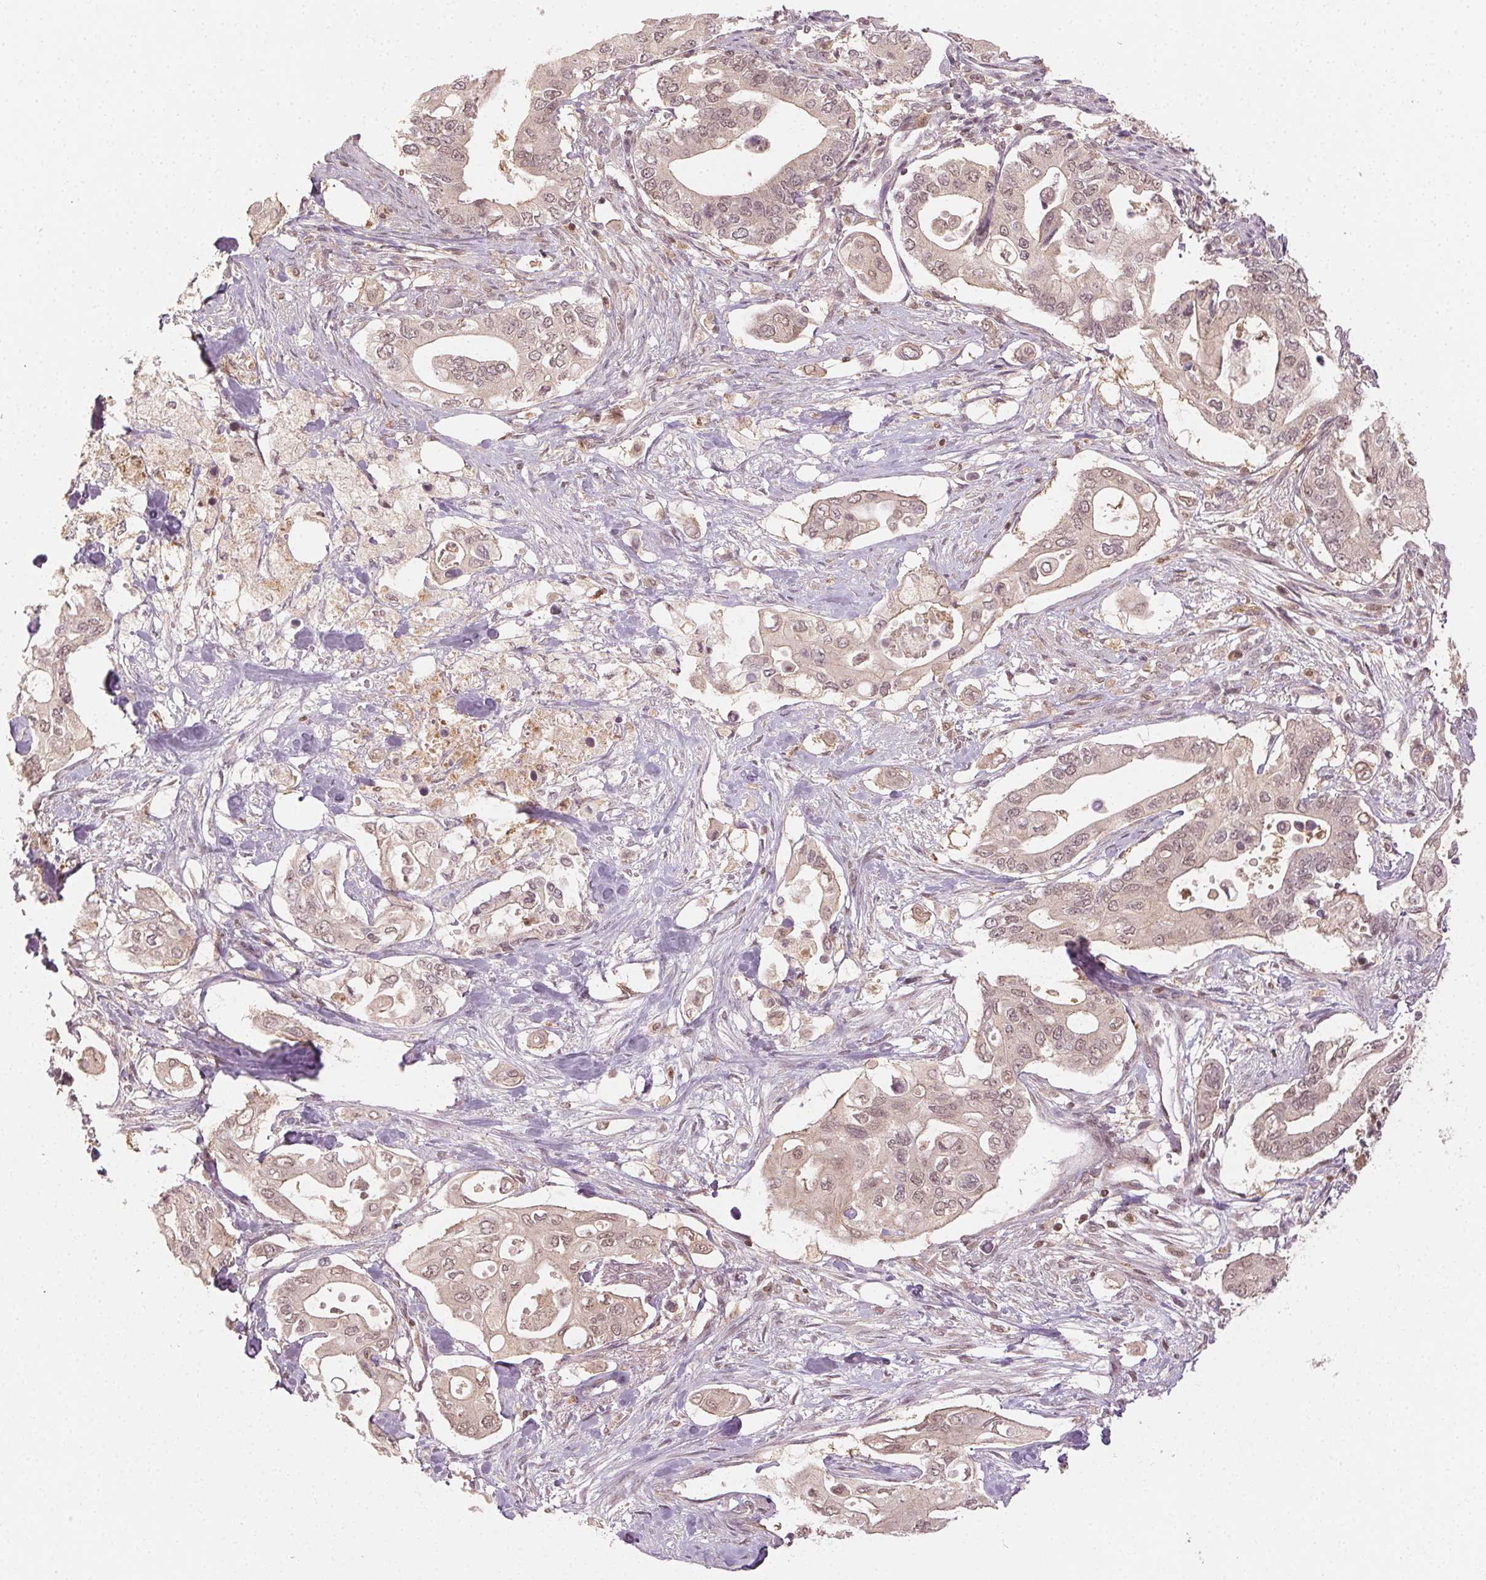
{"staining": {"intensity": "weak", "quantity": ">75%", "location": "cytoplasmic/membranous,nuclear"}, "tissue": "pancreatic cancer", "cell_type": "Tumor cells", "image_type": "cancer", "snomed": [{"axis": "morphology", "description": "Adenocarcinoma, NOS"}, {"axis": "topography", "description": "Pancreas"}], "caption": "Brown immunohistochemical staining in pancreatic cancer shows weak cytoplasmic/membranous and nuclear staining in about >75% of tumor cells.", "gene": "MAPK14", "patient": {"sex": "female", "age": 63}}